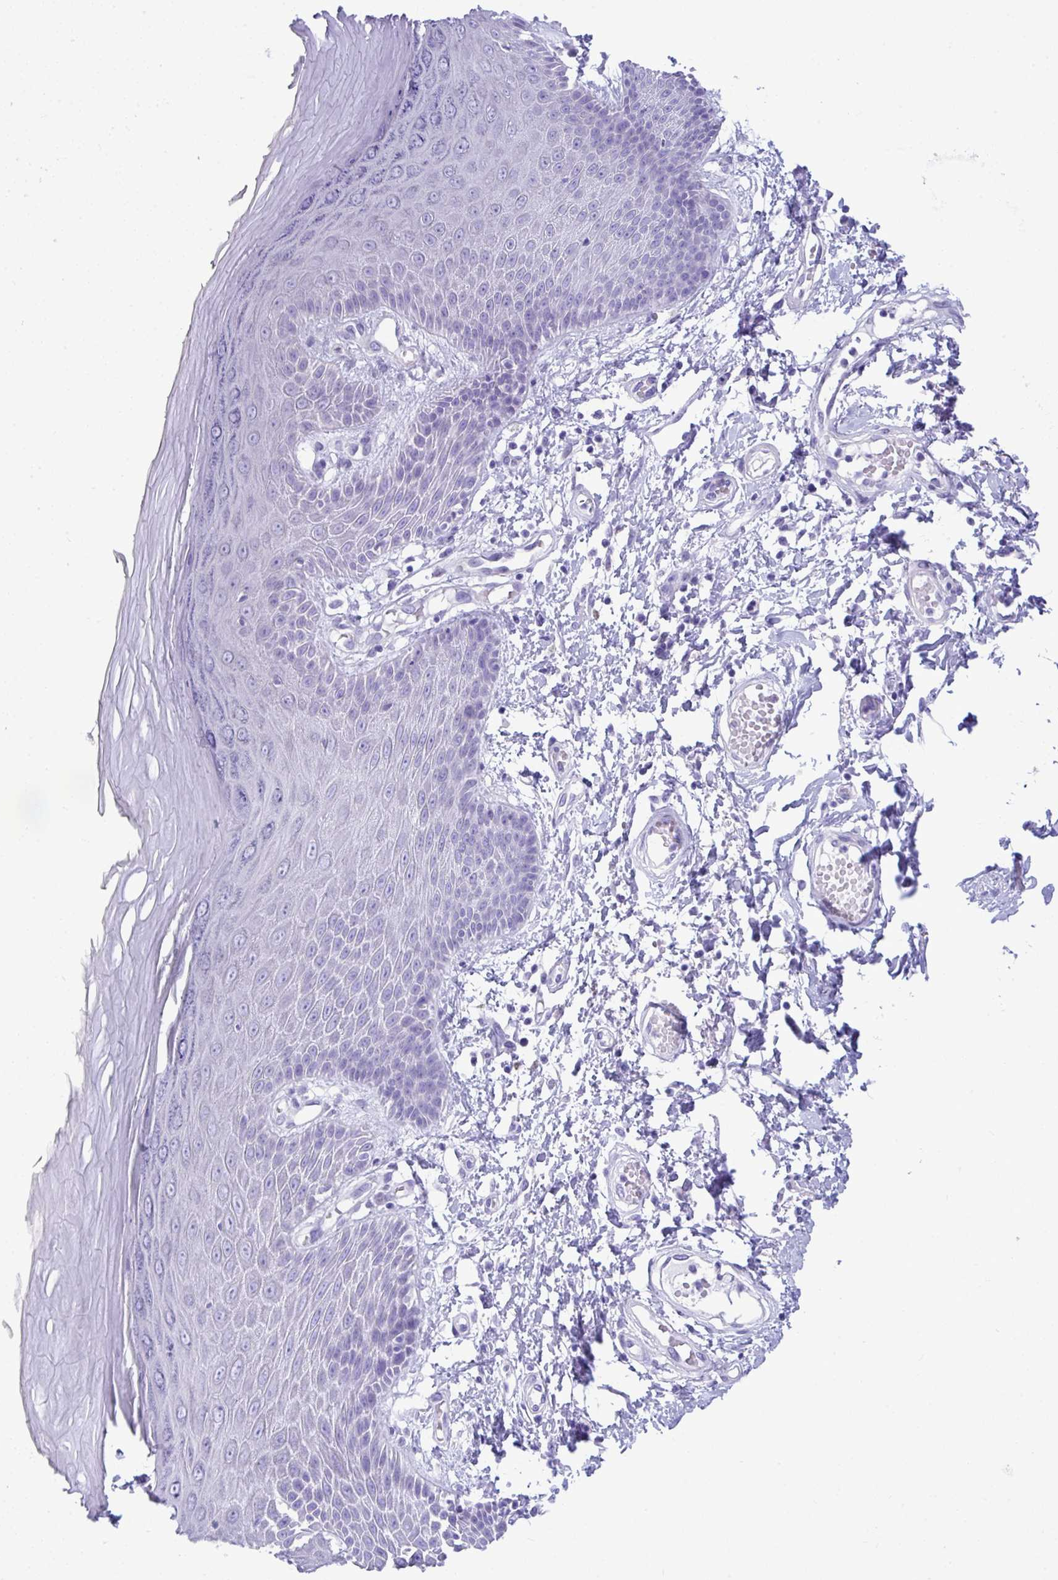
{"staining": {"intensity": "negative", "quantity": "none", "location": "none"}, "tissue": "skin", "cell_type": "Epidermal cells", "image_type": "normal", "snomed": [{"axis": "morphology", "description": "Normal tissue, NOS"}, {"axis": "topography", "description": "Anal"}, {"axis": "topography", "description": "Peripheral nerve tissue"}], "caption": "A photomicrograph of skin stained for a protein shows no brown staining in epidermal cells. (DAB (3,3'-diaminobenzidine) IHC visualized using brightfield microscopy, high magnification).", "gene": "ISL1", "patient": {"sex": "male", "age": 78}}